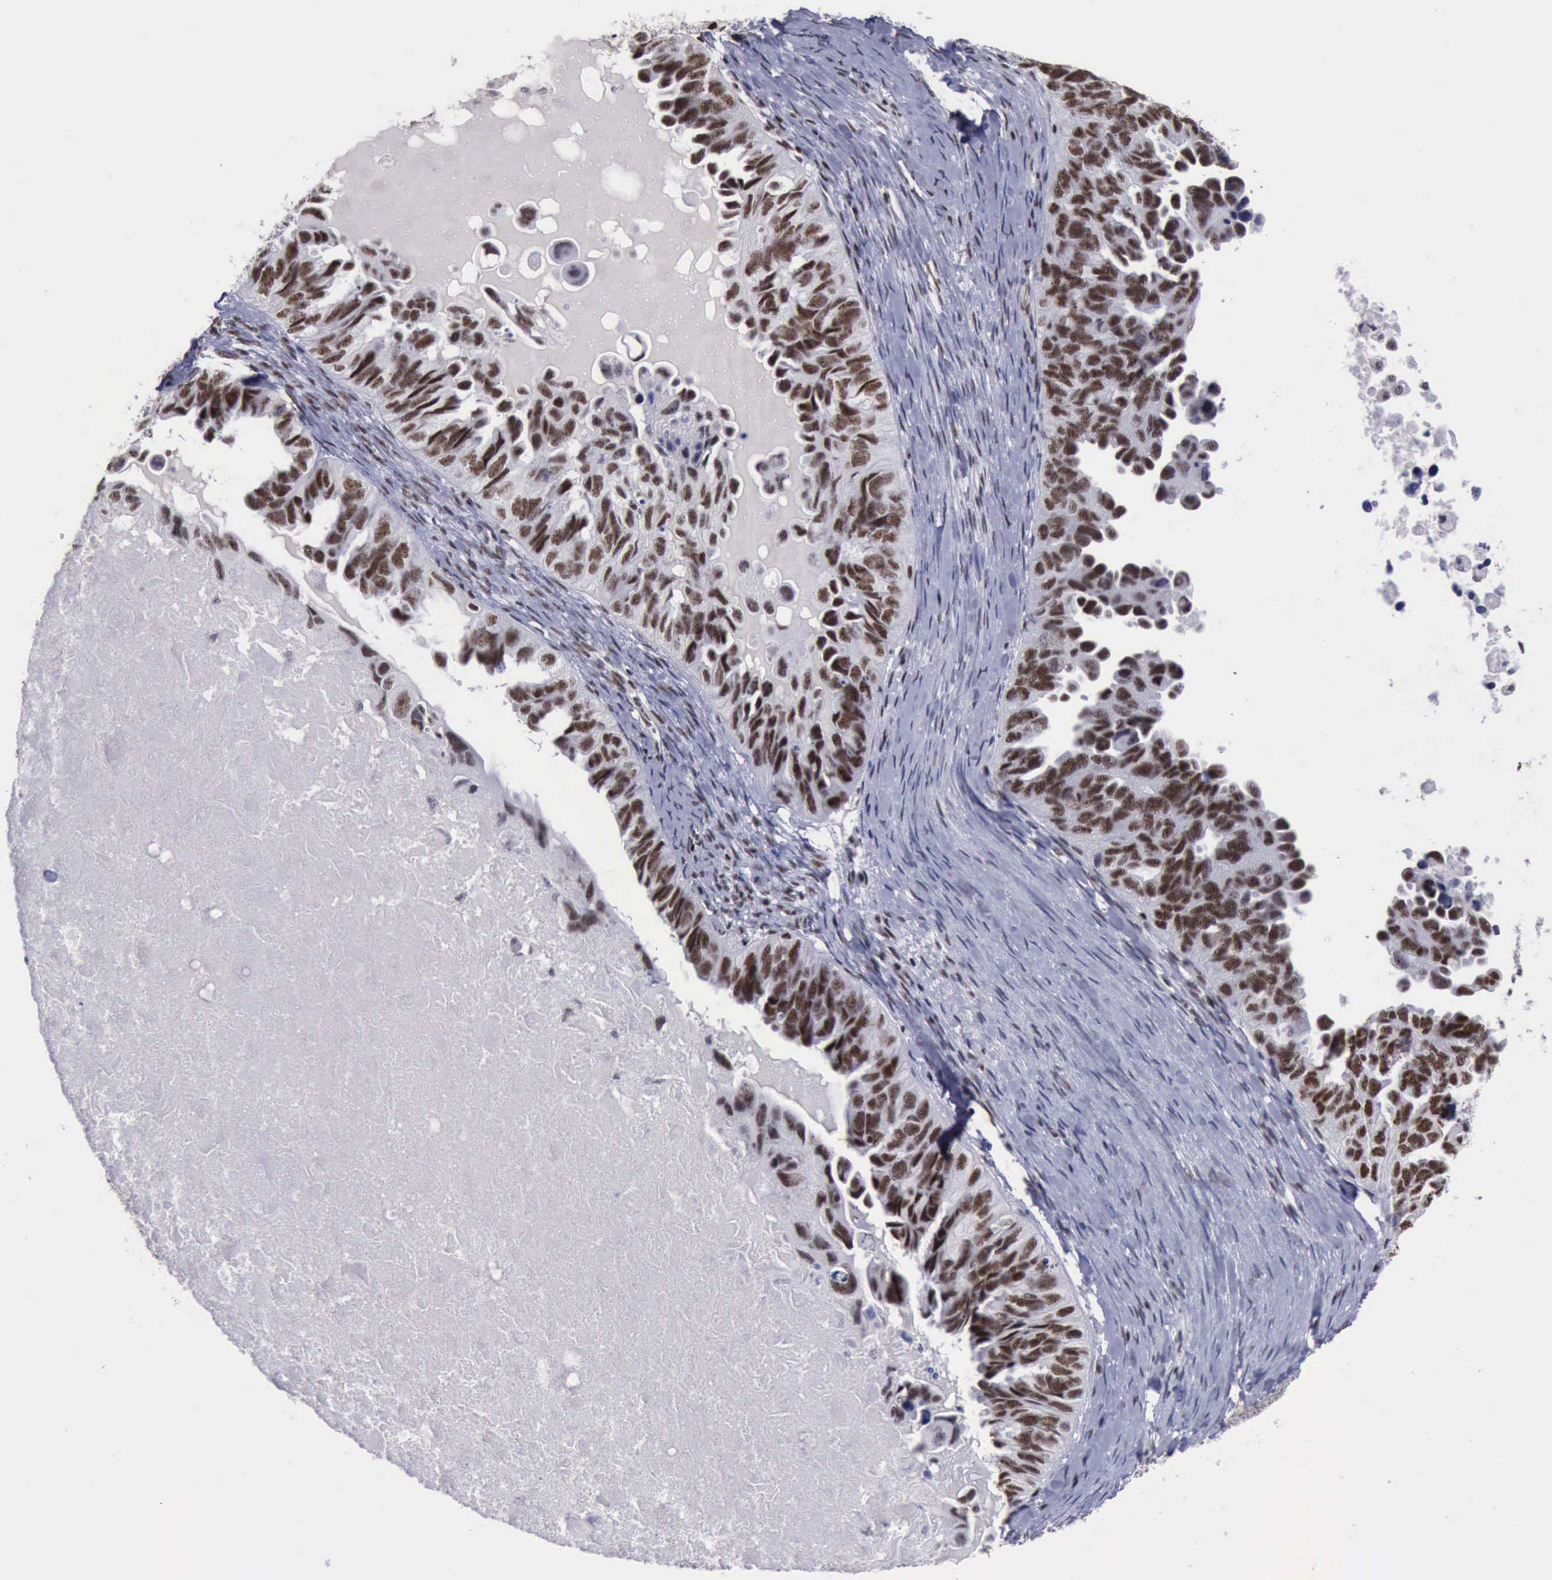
{"staining": {"intensity": "moderate", "quantity": "25%-75%", "location": "nuclear"}, "tissue": "ovarian cancer", "cell_type": "Tumor cells", "image_type": "cancer", "snomed": [{"axis": "morphology", "description": "Cystadenocarcinoma, serous, NOS"}, {"axis": "topography", "description": "Ovary"}], "caption": "Tumor cells demonstrate medium levels of moderate nuclear positivity in about 25%-75% of cells in ovarian serous cystadenocarcinoma.", "gene": "YY1", "patient": {"sex": "female", "age": 82}}